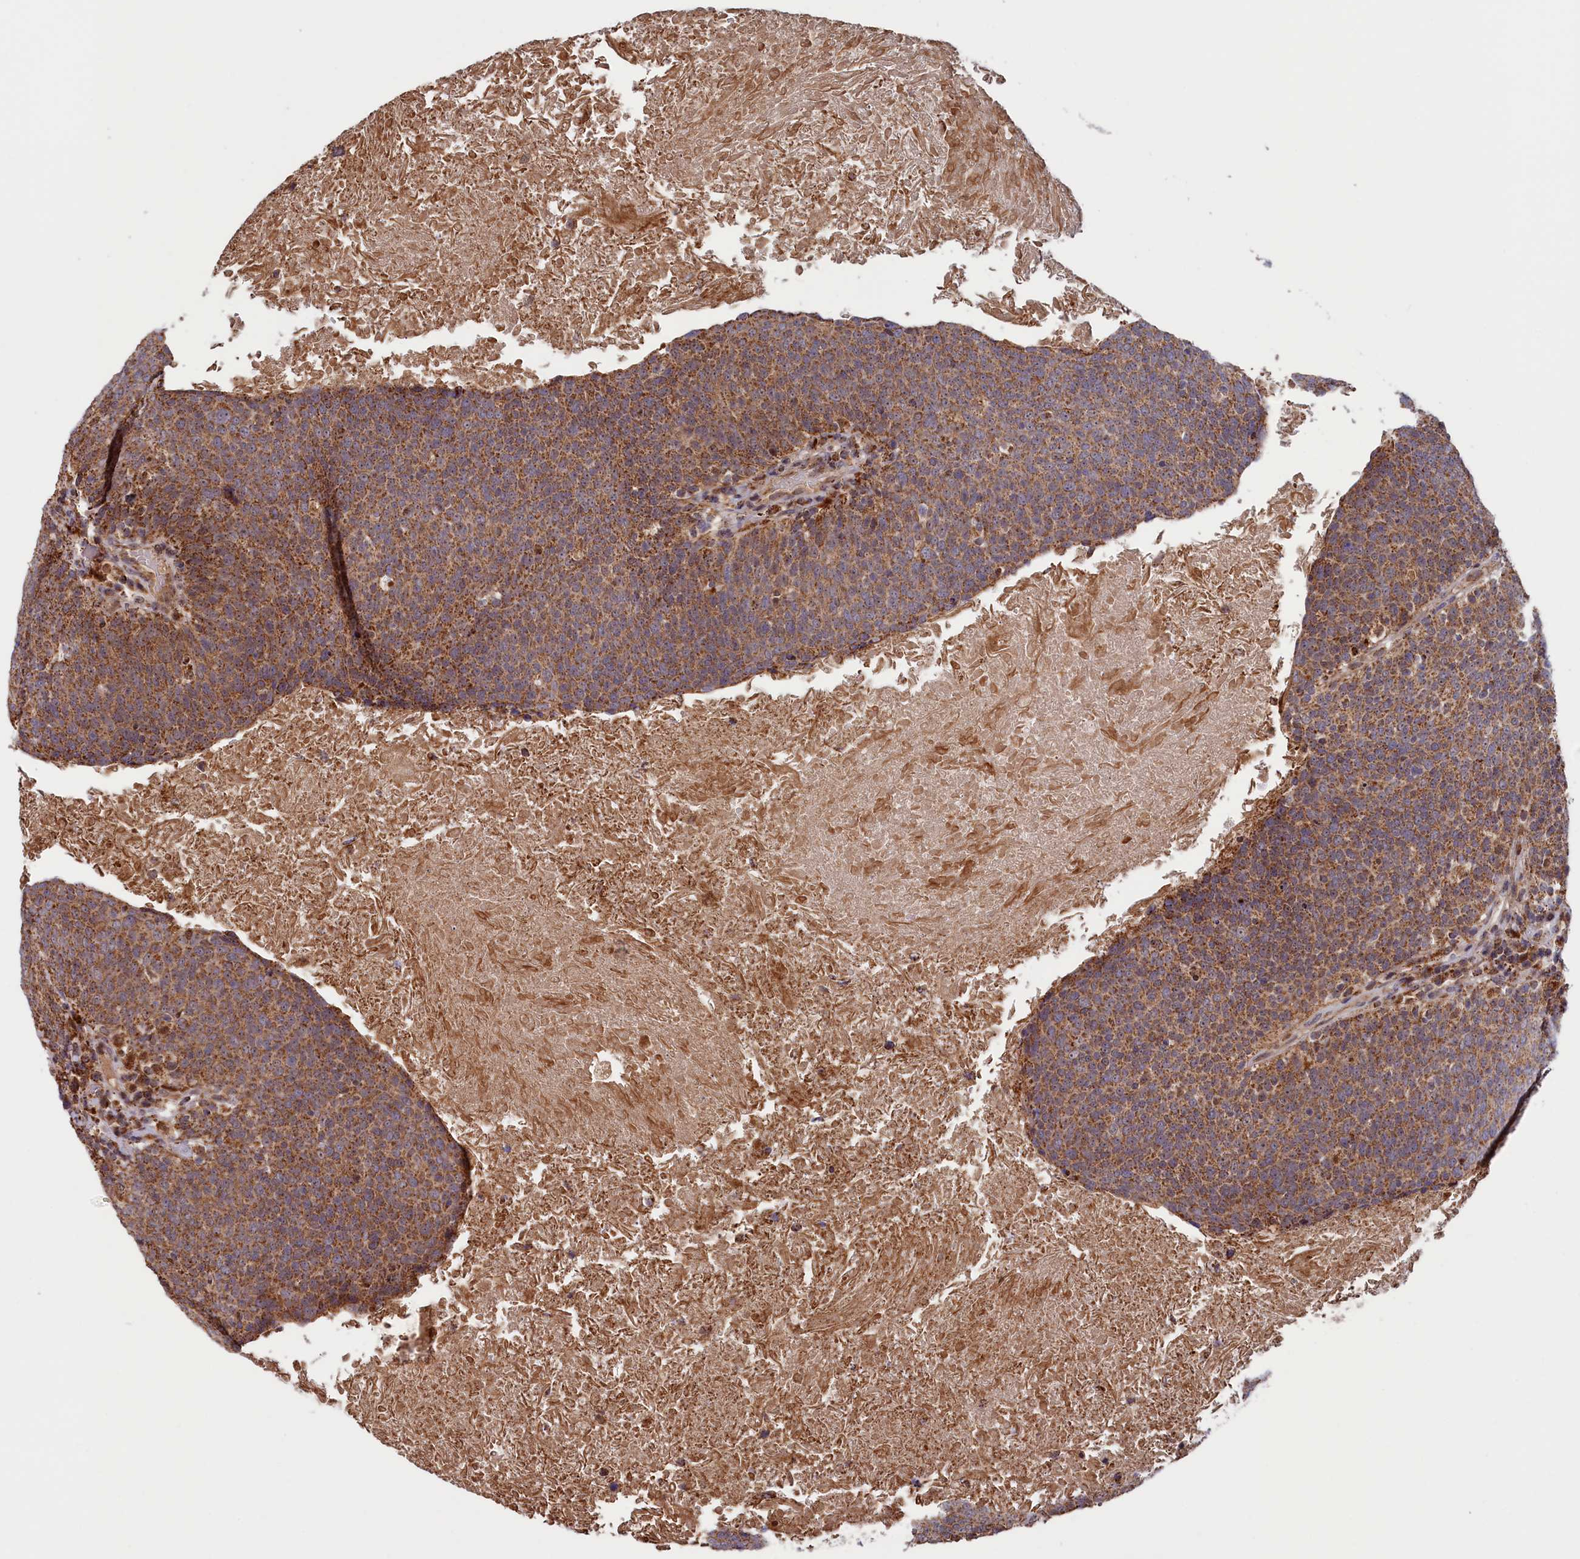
{"staining": {"intensity": "moderate", "quantity": ">75%", "location": "cytoplasmic/membranous"}, "tissue": "head and neck cancer", "cell_type": "Tumor cells", "image_type": "cancer", "snomed": [{"axis": "morphology", "description": "Squamous cell carcinoma, NOS"}, {"axis": "morphology", "description": "Squamous cell carcinoma, metastatic, NOS"}, {"axis": "topography", "description": "Lymph node"}, {"axis": "topography", "description": "Head-Neck"}], "caption": "Head and neck cancer was stained to show a protein in brown. There is medium levels of moderate cytoplasmic/membranous staining in approximately >75% of tumor cells.", "gene": "DUS3L", "patient": {"sex": "male", "age": 62}}